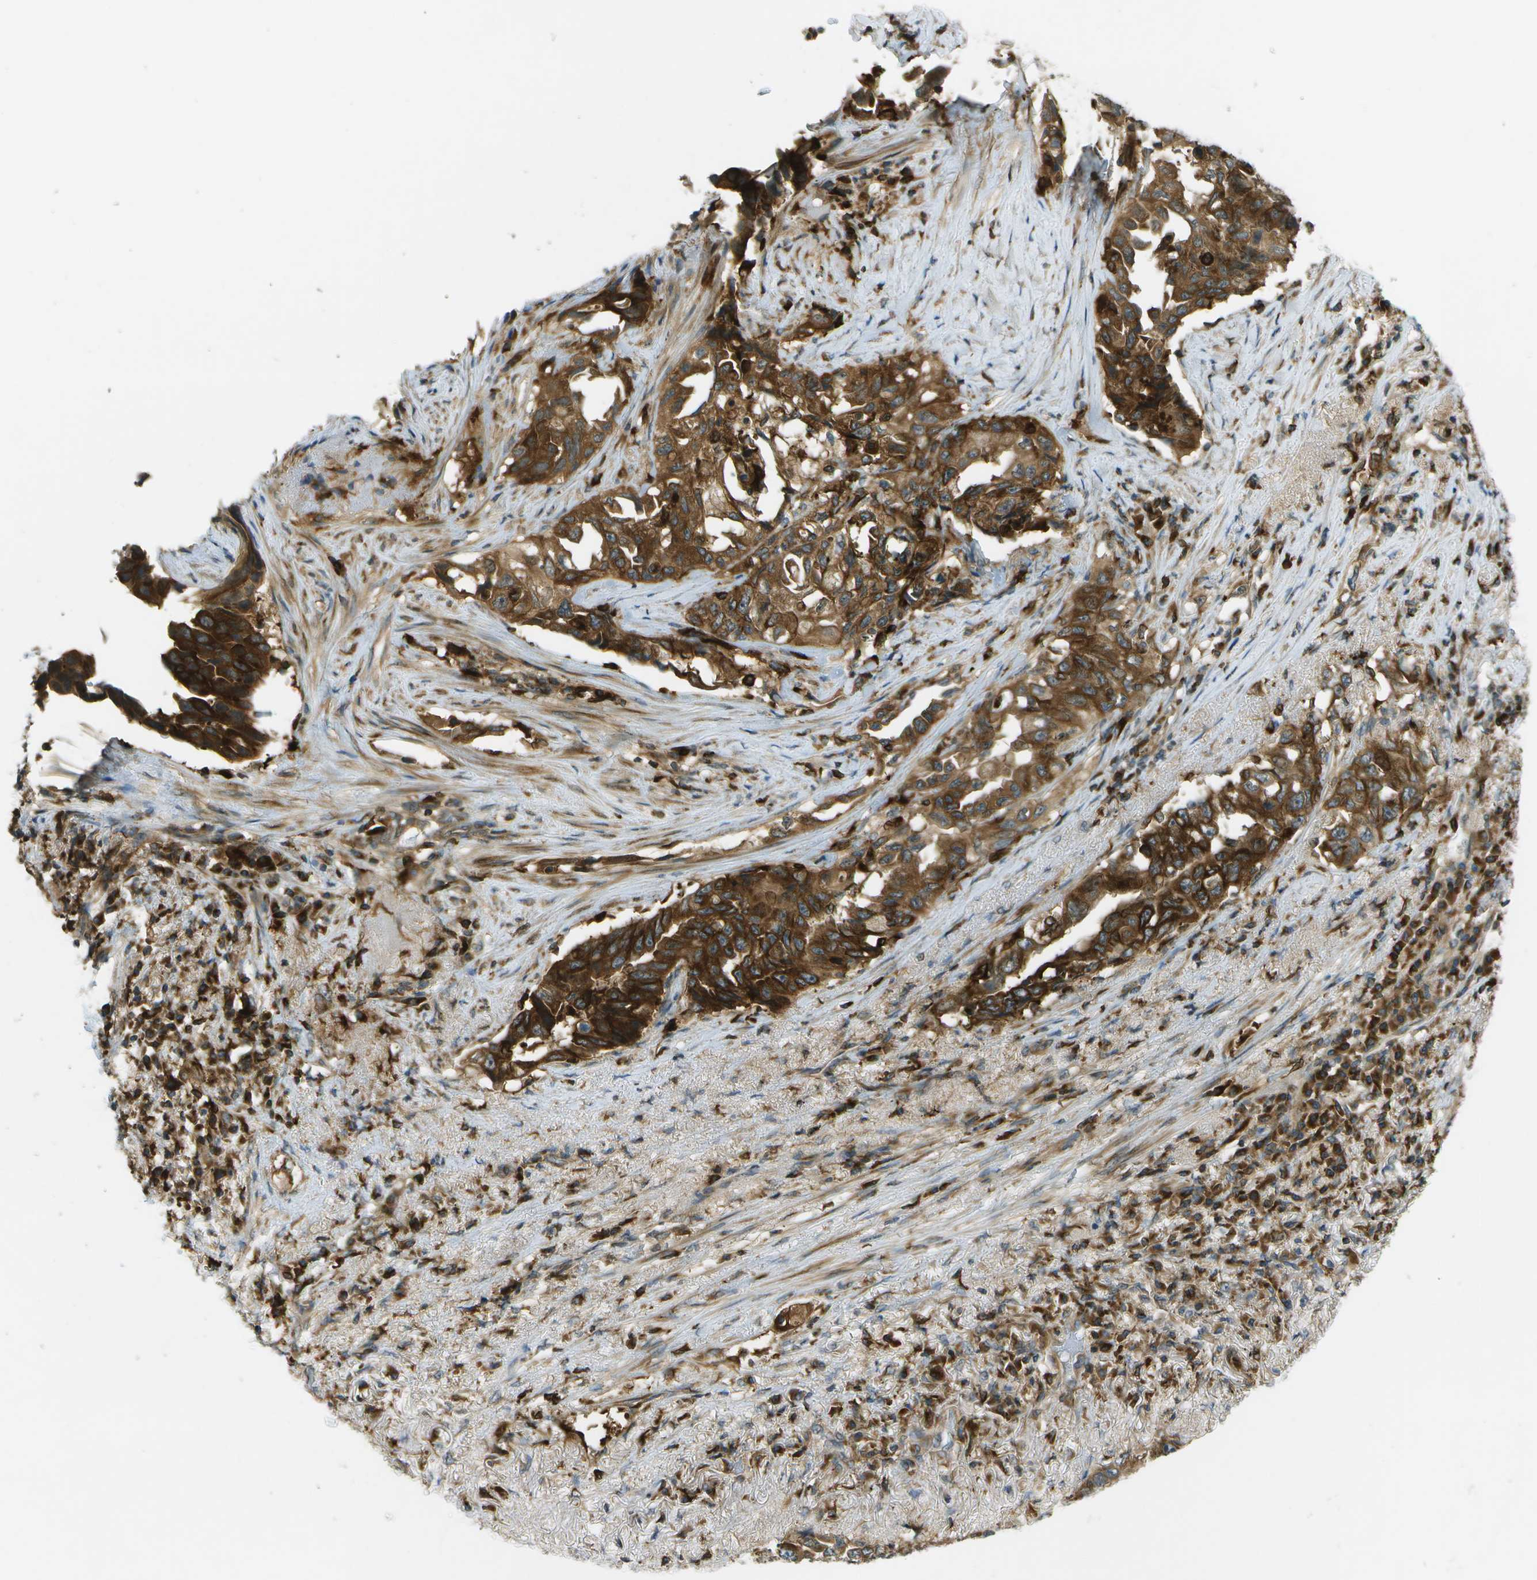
{"staining": {"intensity": "moderate", "quantity": ">75%", "location": "cytoplasmic/membranous"}, "tissue": "lung cancer", "cell_type": "Tumor cells", "image_type": "cancer", "snomed": [{"axis": "morphology", "description": "Adenocarcinoma, NOS"}, {"axis": "topography", "description": "Lung"}], "caption": "This image shows IHC staining of lung cancer (adenocarcinoma), with medium moderate cytoplasmic/membranous positivity in about >75% of tumor cells.", "gene": "TMTC1", "patient": {"sex": "female", "age": 51}}